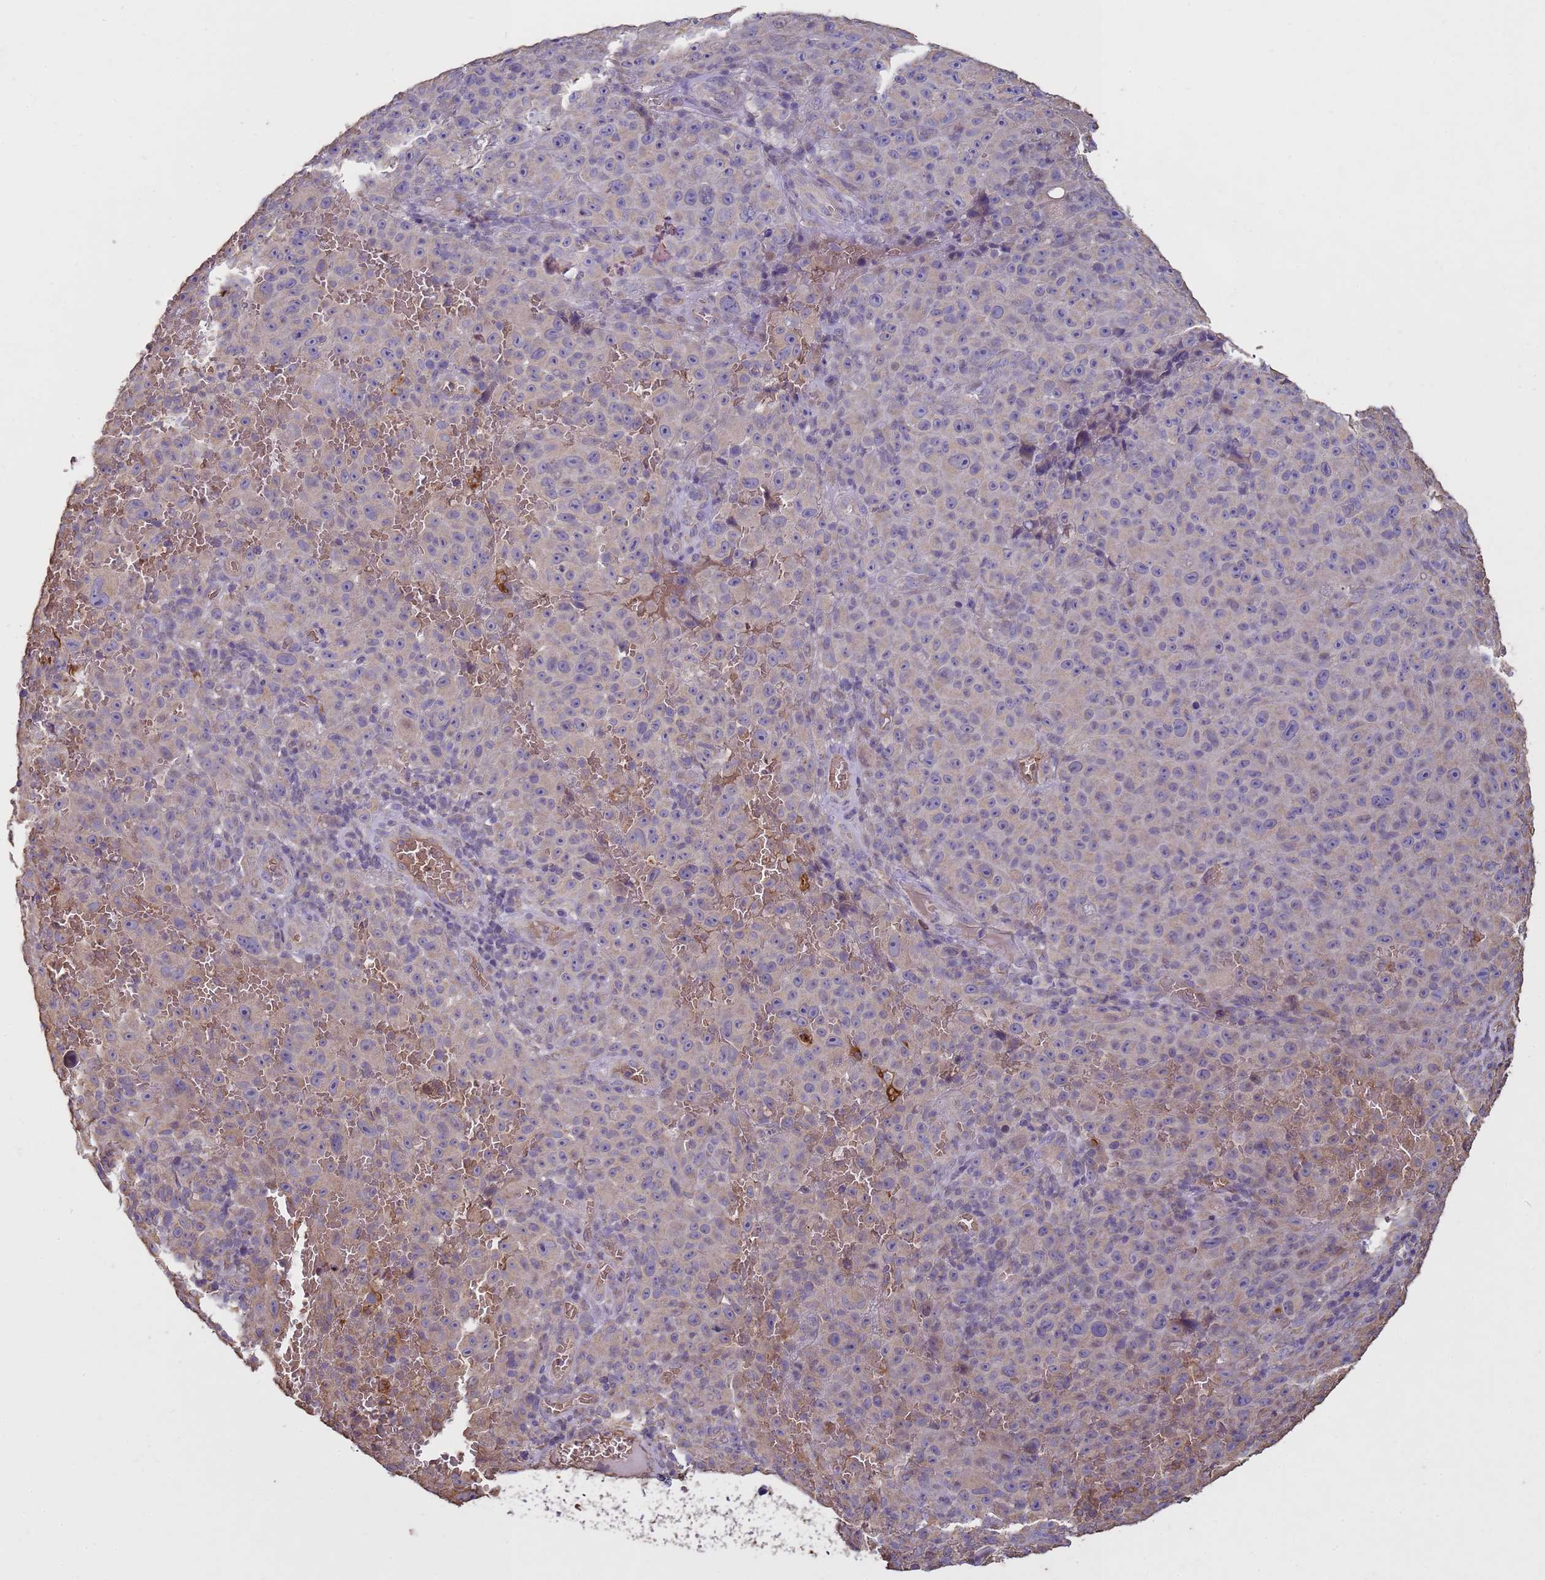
{"staining": {"intensity": "negative", "quantity": "none", "location": "none"}, "tissue": "melanoma", "cell_type": "Tumor cells", "image_type": "cancer", "snomed": [{"axis": "morphology", "description": "Malignant melanoma, NOS"}, {"axis": "topography", "description": "Skin"}], "caption": "Immunohistochemistry image of neoplastic tissue: human malignant melanoma stained with DAB displays no significant protein positivity in tumor cells.", "gene": "SGIP1", "patient": {"sex": "female", "age": 82}}